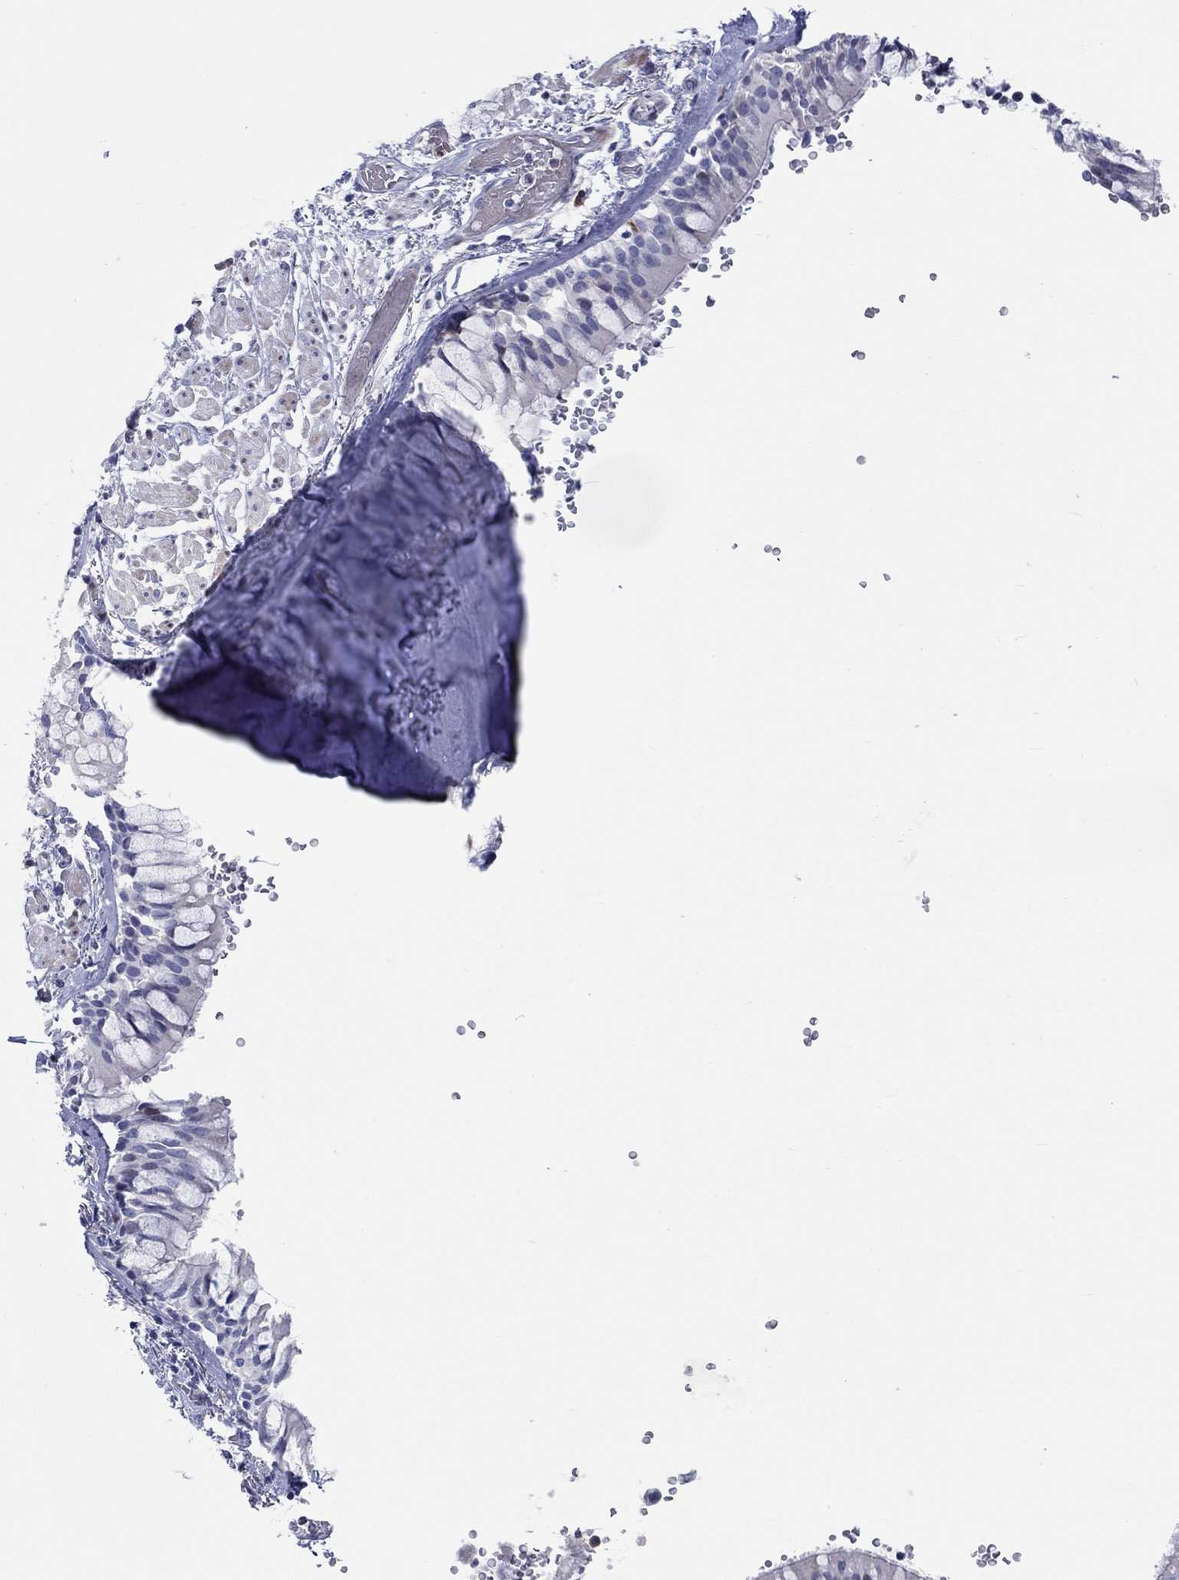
{"staining": {"intensity": "moderate", "quantity": "<25%", "location": "cytoplasmic/membranous"}, "tissue": "bronchus", "cell_type": "Respiratory epithelial cells", "image_type": "normal", "snomed": [{"axis": "morphology", "description": "Normal tissue, NOS"}, {"axis": "topography", "description": "Bronchus"}, {"axis": "topography", "description": "Lung"}], "caption": "The immunohistochemical stain highlights moderate cytoplasmic/membranous positivity in respiratory epithelial cells of benign bronchus. The protein of interest is stained brown, and the nuclei are stained in blue (DAB (3,3'-diaminobenzidine) IHC with brightfield microscopy, high magnification).", "gene": "ARHGAP36", "patient": {"sex": "female", "age": 57}}